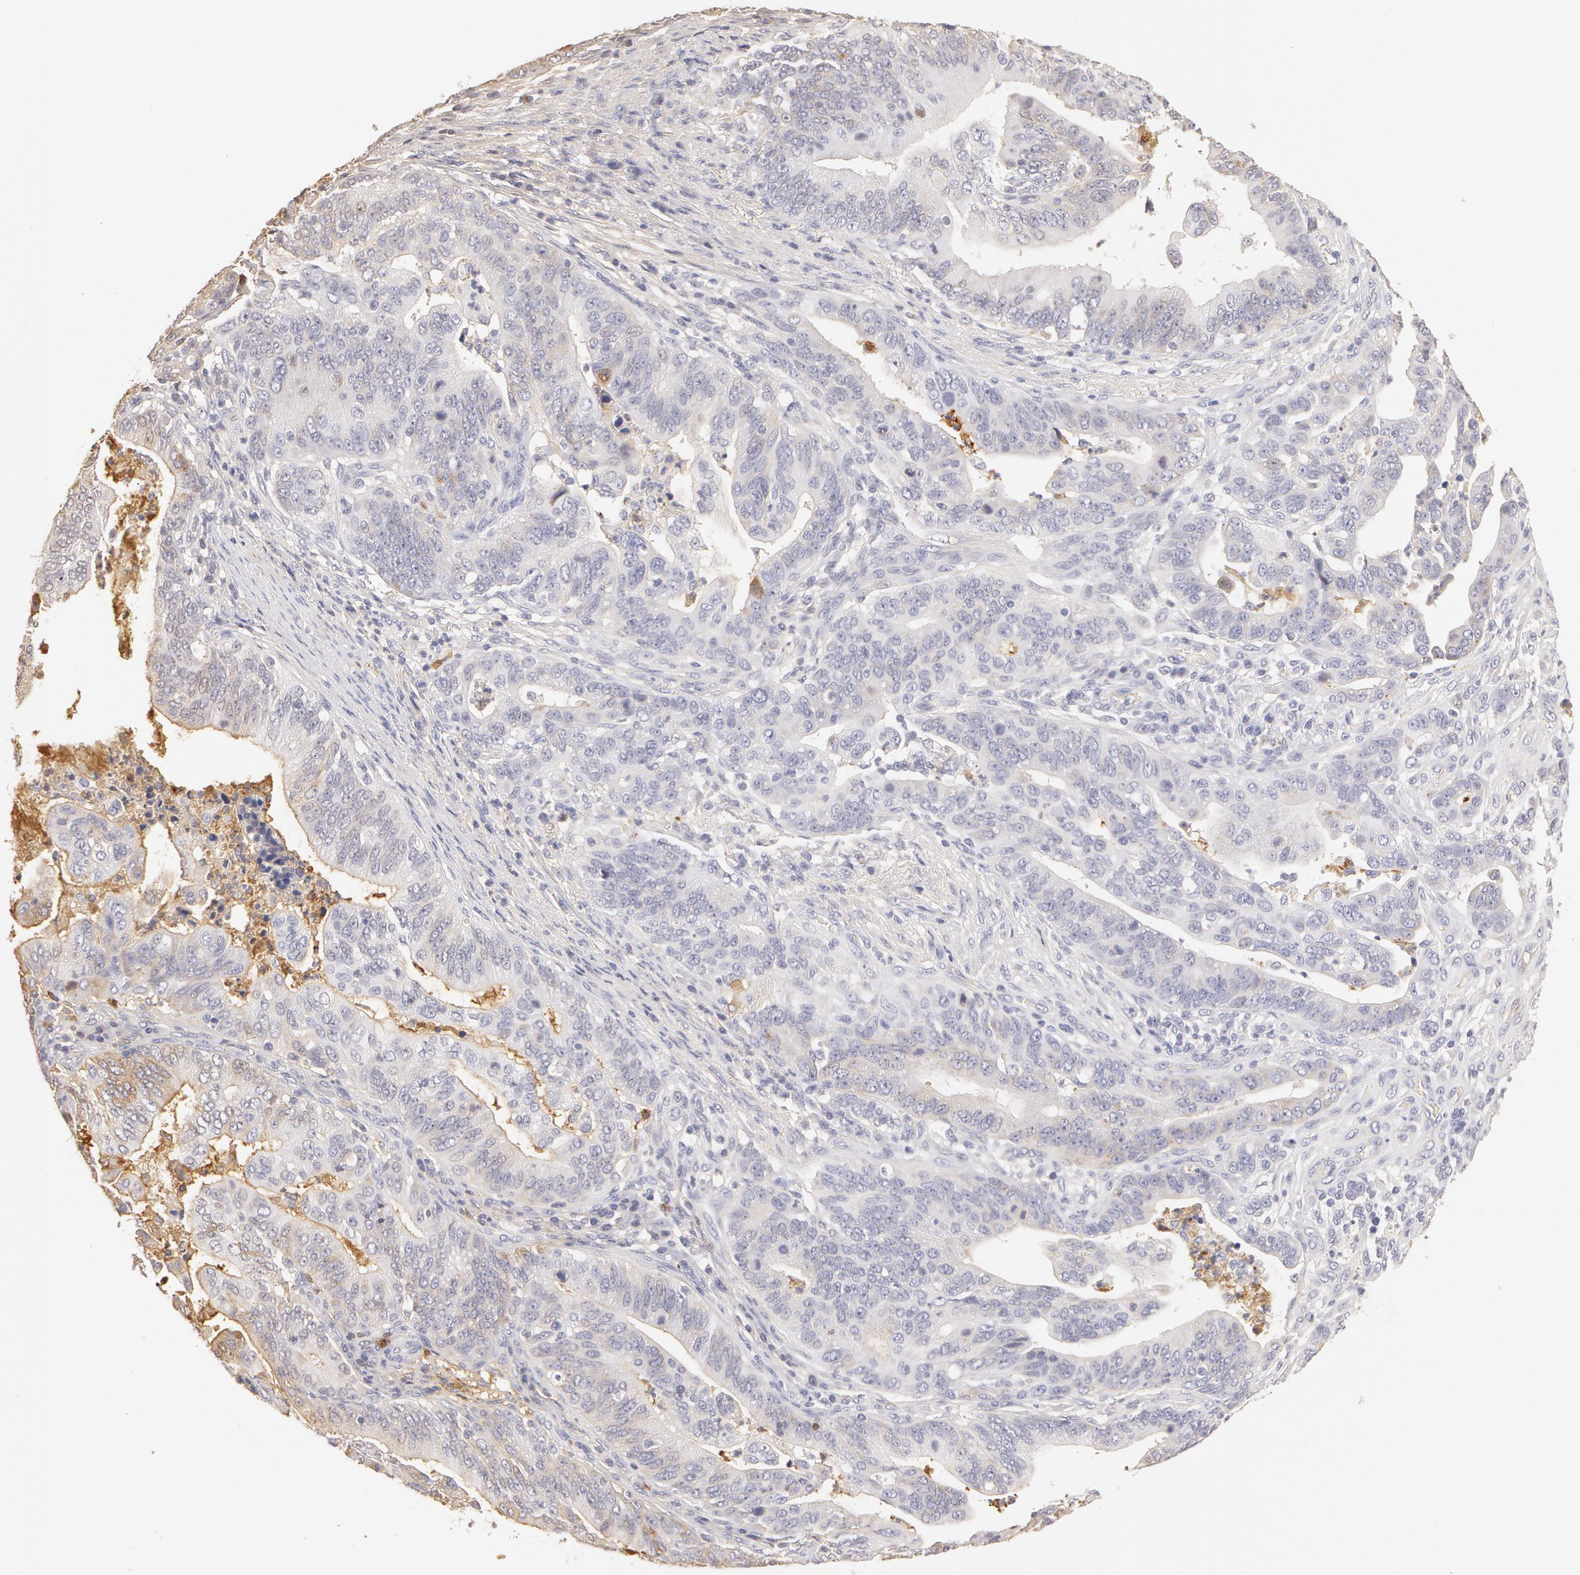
{"staining": {"intensity": "weak", "quantity": "<25%", "location": "cytoplasmic/membranous"}, "tissue": "stomach cancer", "cell_type": "Tumor cells", "image_type": "cancer", "snomed": [{"axis": "morphology", "description": "Adenocarcinoma, NOS"}, {"axis": "topography", "description": "Stomach, upper"}], "caption": "This photomicrograph is of stomach cancer (adenocarcinoma) stained with immunohistochemistry to label a protein in brown with the nuclei are counter-stained blue. There is no expression in tumor cells.", "gene": "TF", "patient": {"sex": "female", "age": 50}}